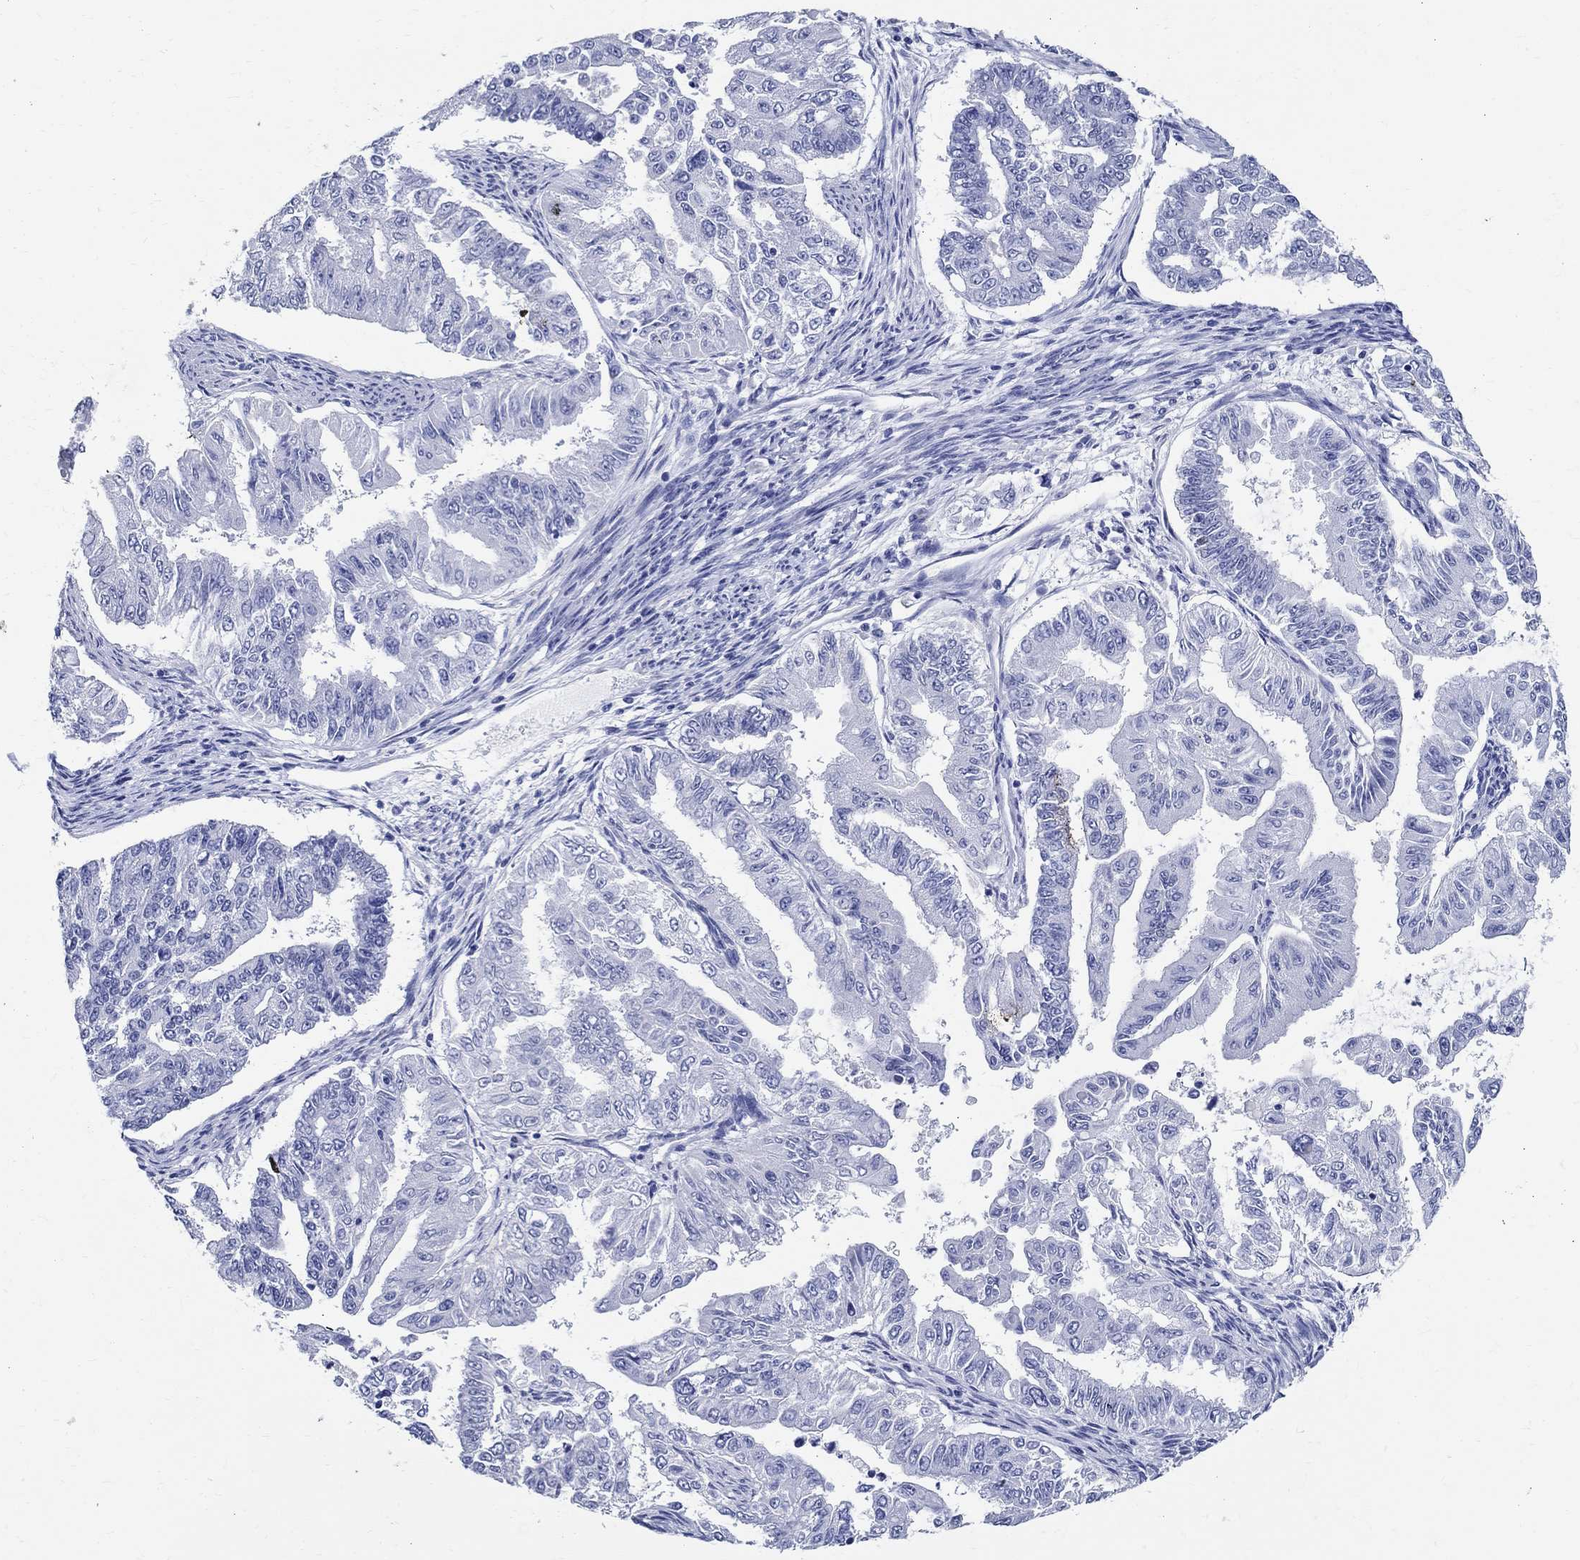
{"staining": {"intensity": "negative", "quantity": "none", "location": "none"}, "tissue": "endometrial cancer", "cell_type": "Tumor cells", "image_type": "cancer", "snomed": [{"axis": "morphology", "description": "Adenocarcinoma, NOS"}, {"axis": "topography", "description": "Uterus"}], "caption": "A micrograph of endometrial cancer (adenocarcinoma) stained for a protein displays no brown staining in tumor cells. (Brightfield microscopy of DAB (3,3'-diaminobenzidine) immunohistochemistry at high magnification).", "gene": "TSPAN16", "patient": {"sex": "female", "age": 59}}